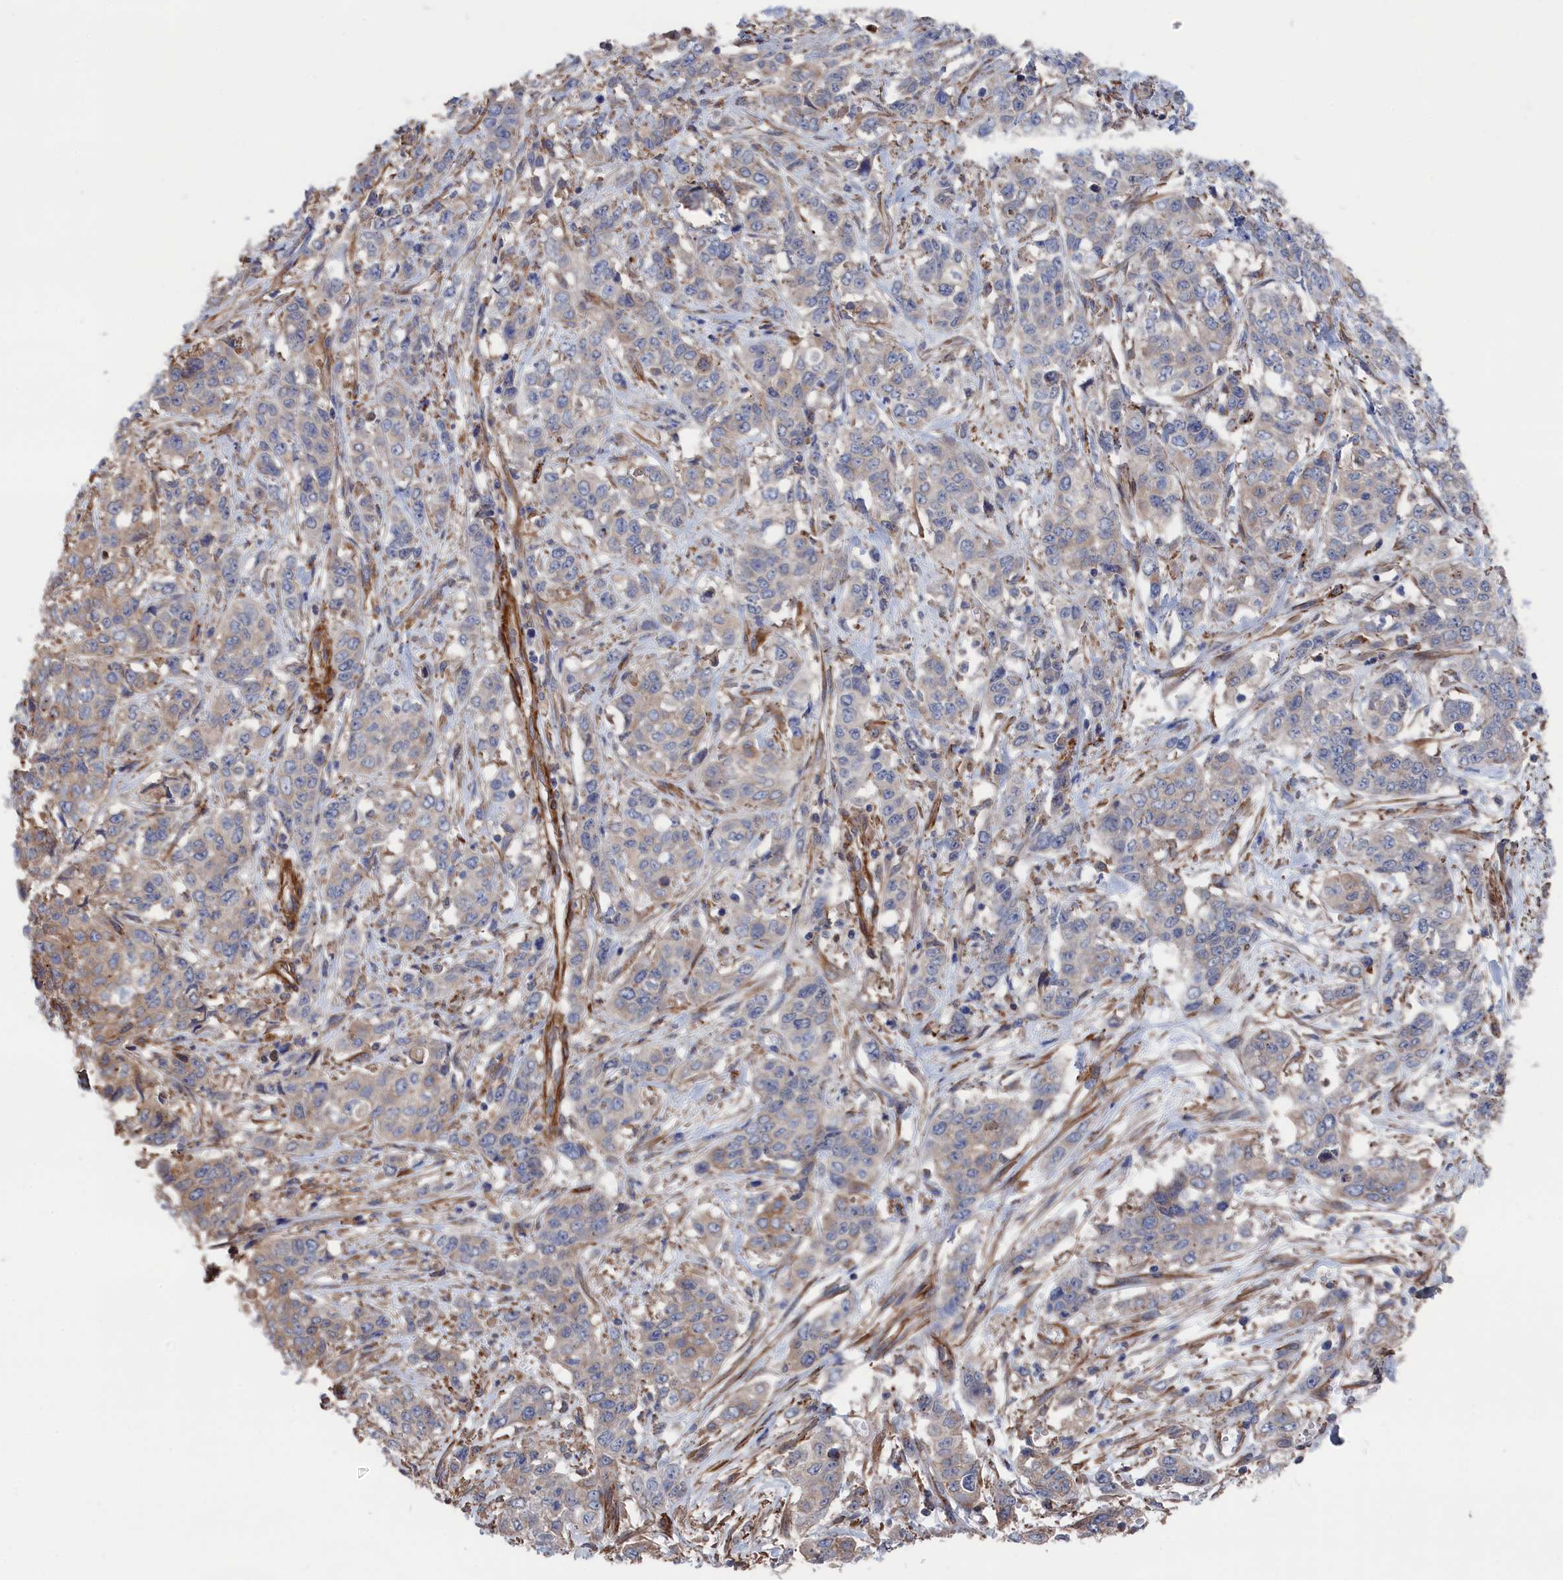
{"staining": {"intensity": "weak", "quantity": "<25%", "location": "cytoplasmic/membranous"}, "tissue": "stomach cancer", "cell_type": "Tumor cells", "image_type": "cancer", "snomed": [{"axis": "morphology", "description": "Adenocarcinoma, NOS"}, {"axis": "topography", "description": "Stomach, upper"}], "caption": "Image shows no significant protein staining in tumor cells of adenocarcinoma (stomach).", "gene": "FILIP1L", "patient": {"sex": "male", "age": 62}}